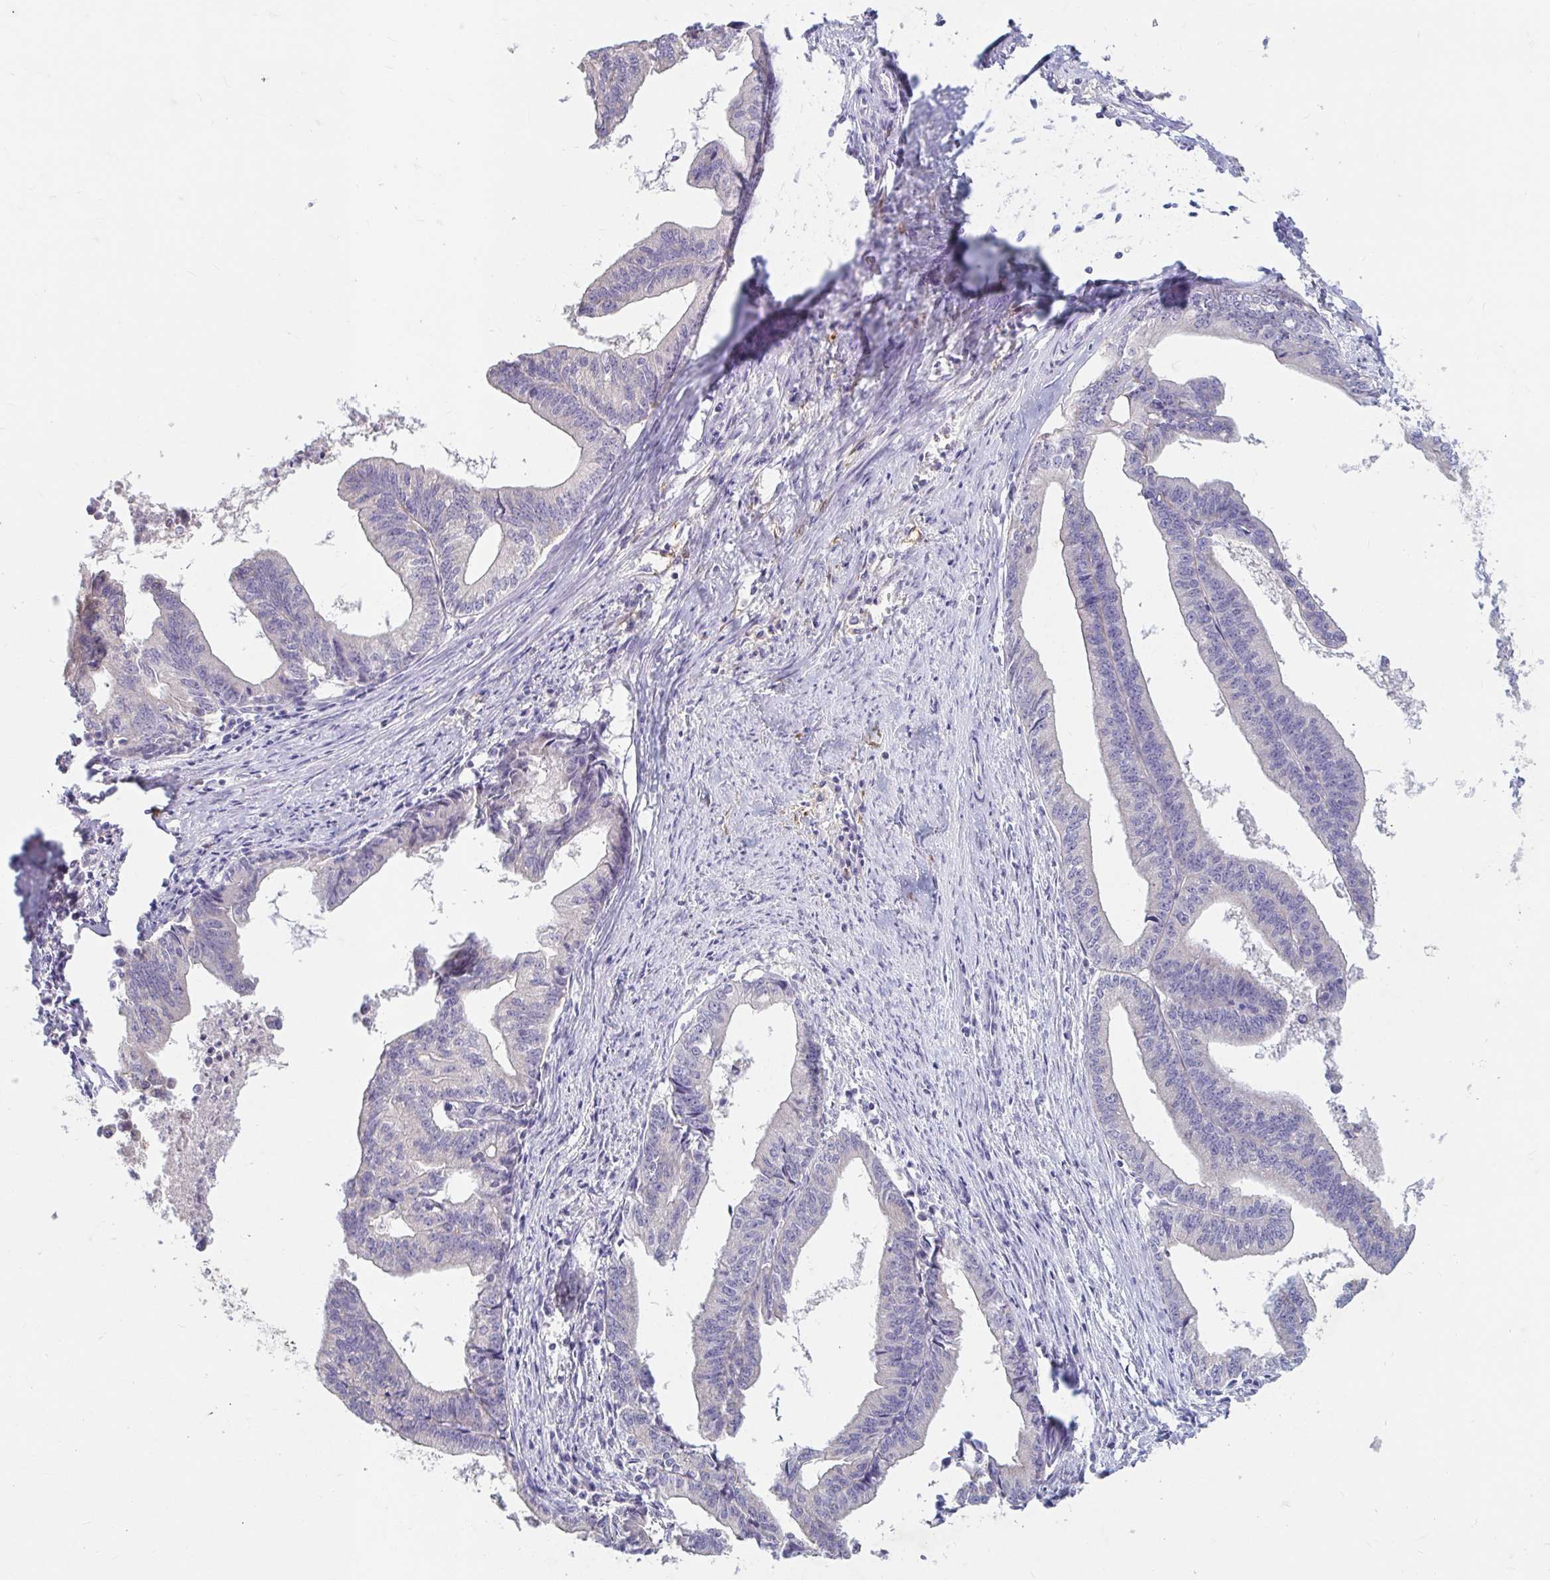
{"staining": {"intensity": "negative", "quantity": "none", "location": "none"}, "tissue": "endometrial cancer", "cell_type": "Tumor cells", "image_type": "cancer", "snomed": [{"axis": "morphology", "description": "Adenocarcinoma, NOS"}, {"axis": "topography", "description": "Endometrium"}], "caption": "Tumor cells show no significant expression in endometrial cancer. (DAB (3,3'-diaminobenzidine) immunohistochemistry, high magnification).", "gene": "ADH1A", "patient": {"sex": "female", "age": 65}}